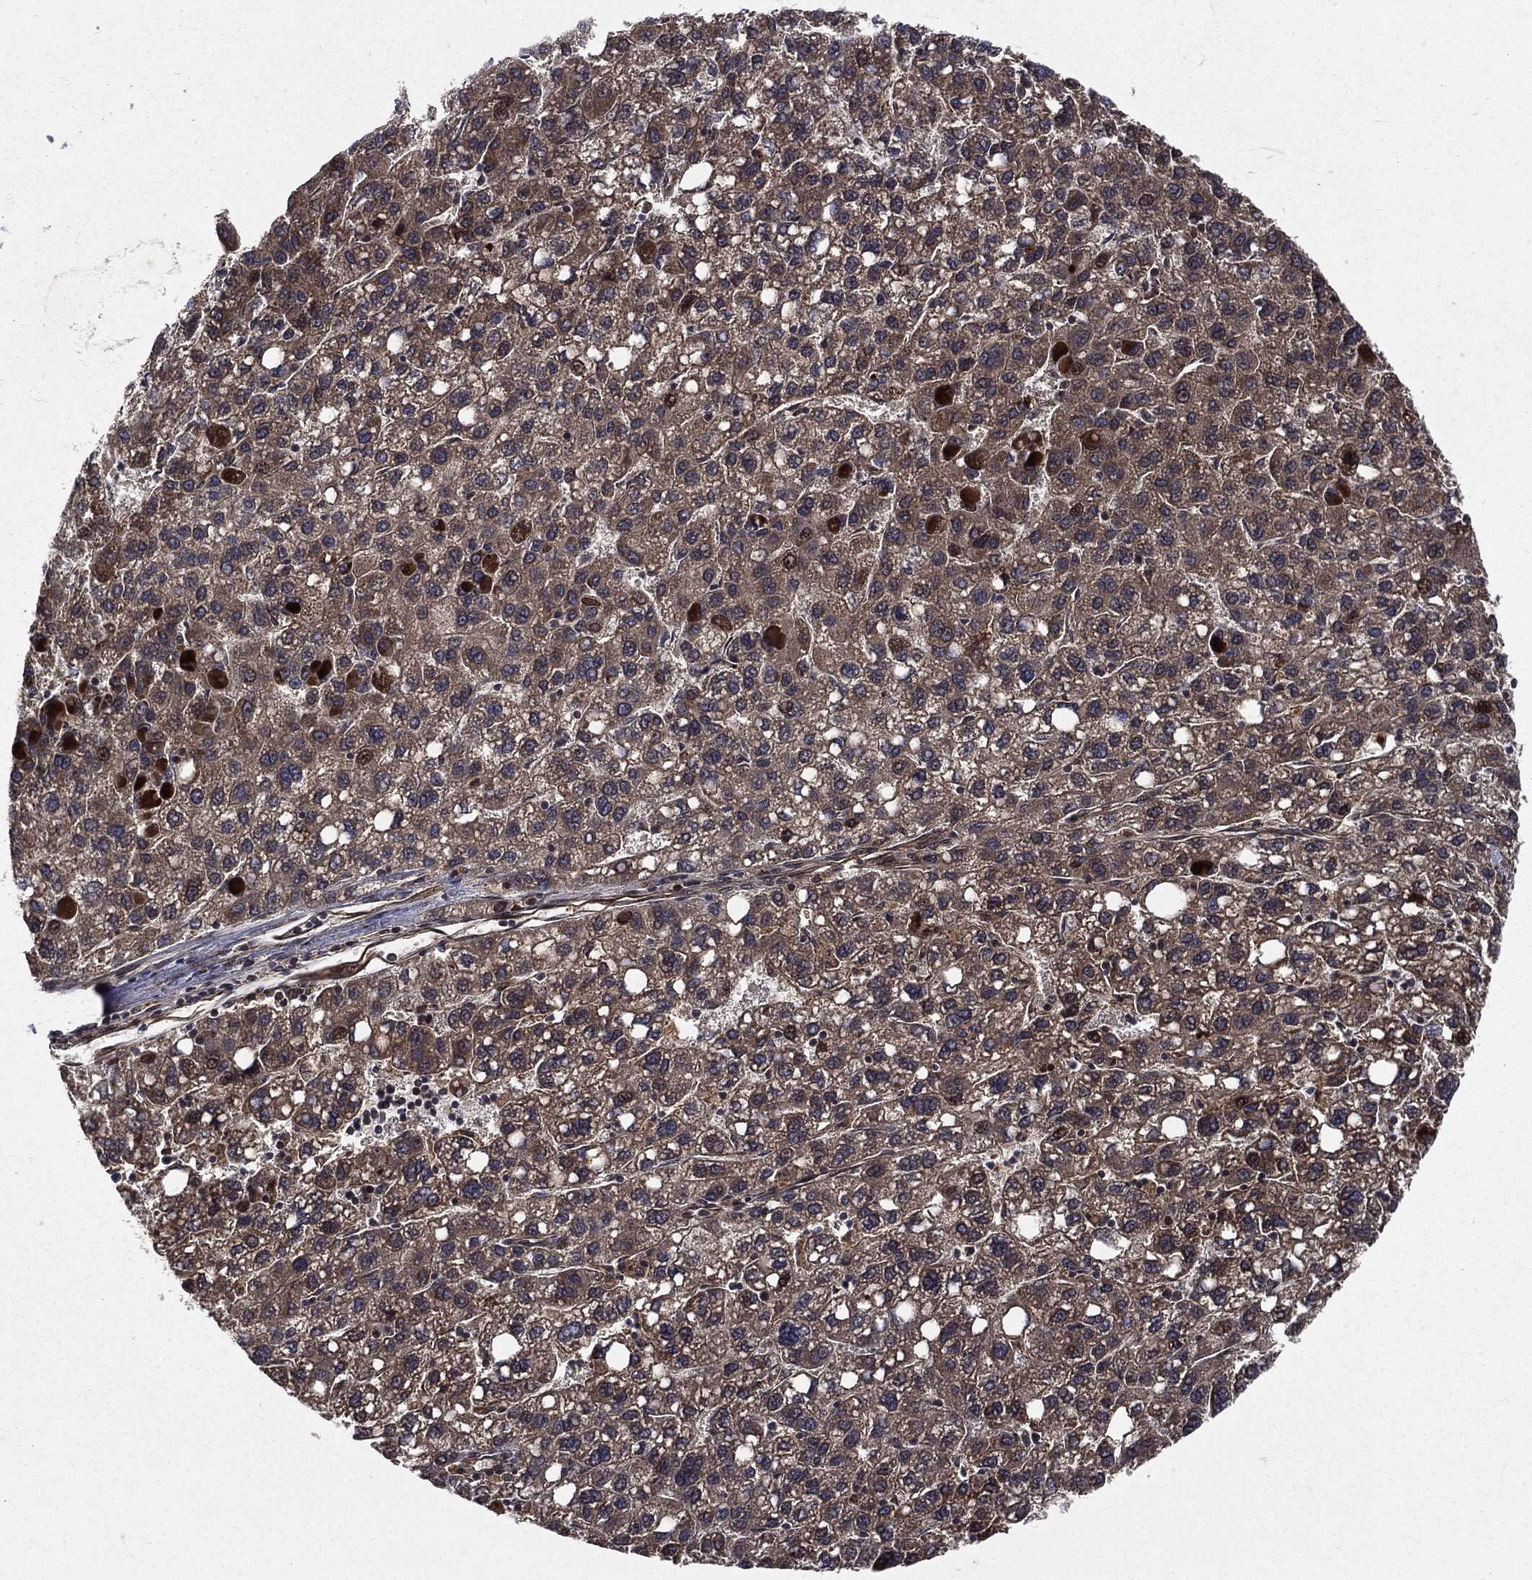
{"staining": {"intensity": "moderate", "quantity": ">75%", "location": "cytoplasmic/membranous"}, "tissue": "liver cancer", "cell_type": "Tumor cells", "image_type": "cancer", "snomed": [{"axis": "morphology", "description": "Carcinoma, Hepatocellular, NOS"}, {"axis": "topography", "description": "Liver"}], "caption": "This histopathology image demonstrates liver cancer (hepatocellular carcinoma) stained with immunohistochemistry to label a protein in brown. The cytoplasmic/membranous of tumor cells show moderate positivity for the protein. Nuclei are counter-stained blue.", "gene": "RAB11FIP4", "patient": {"sex": "female", "age": 82}}